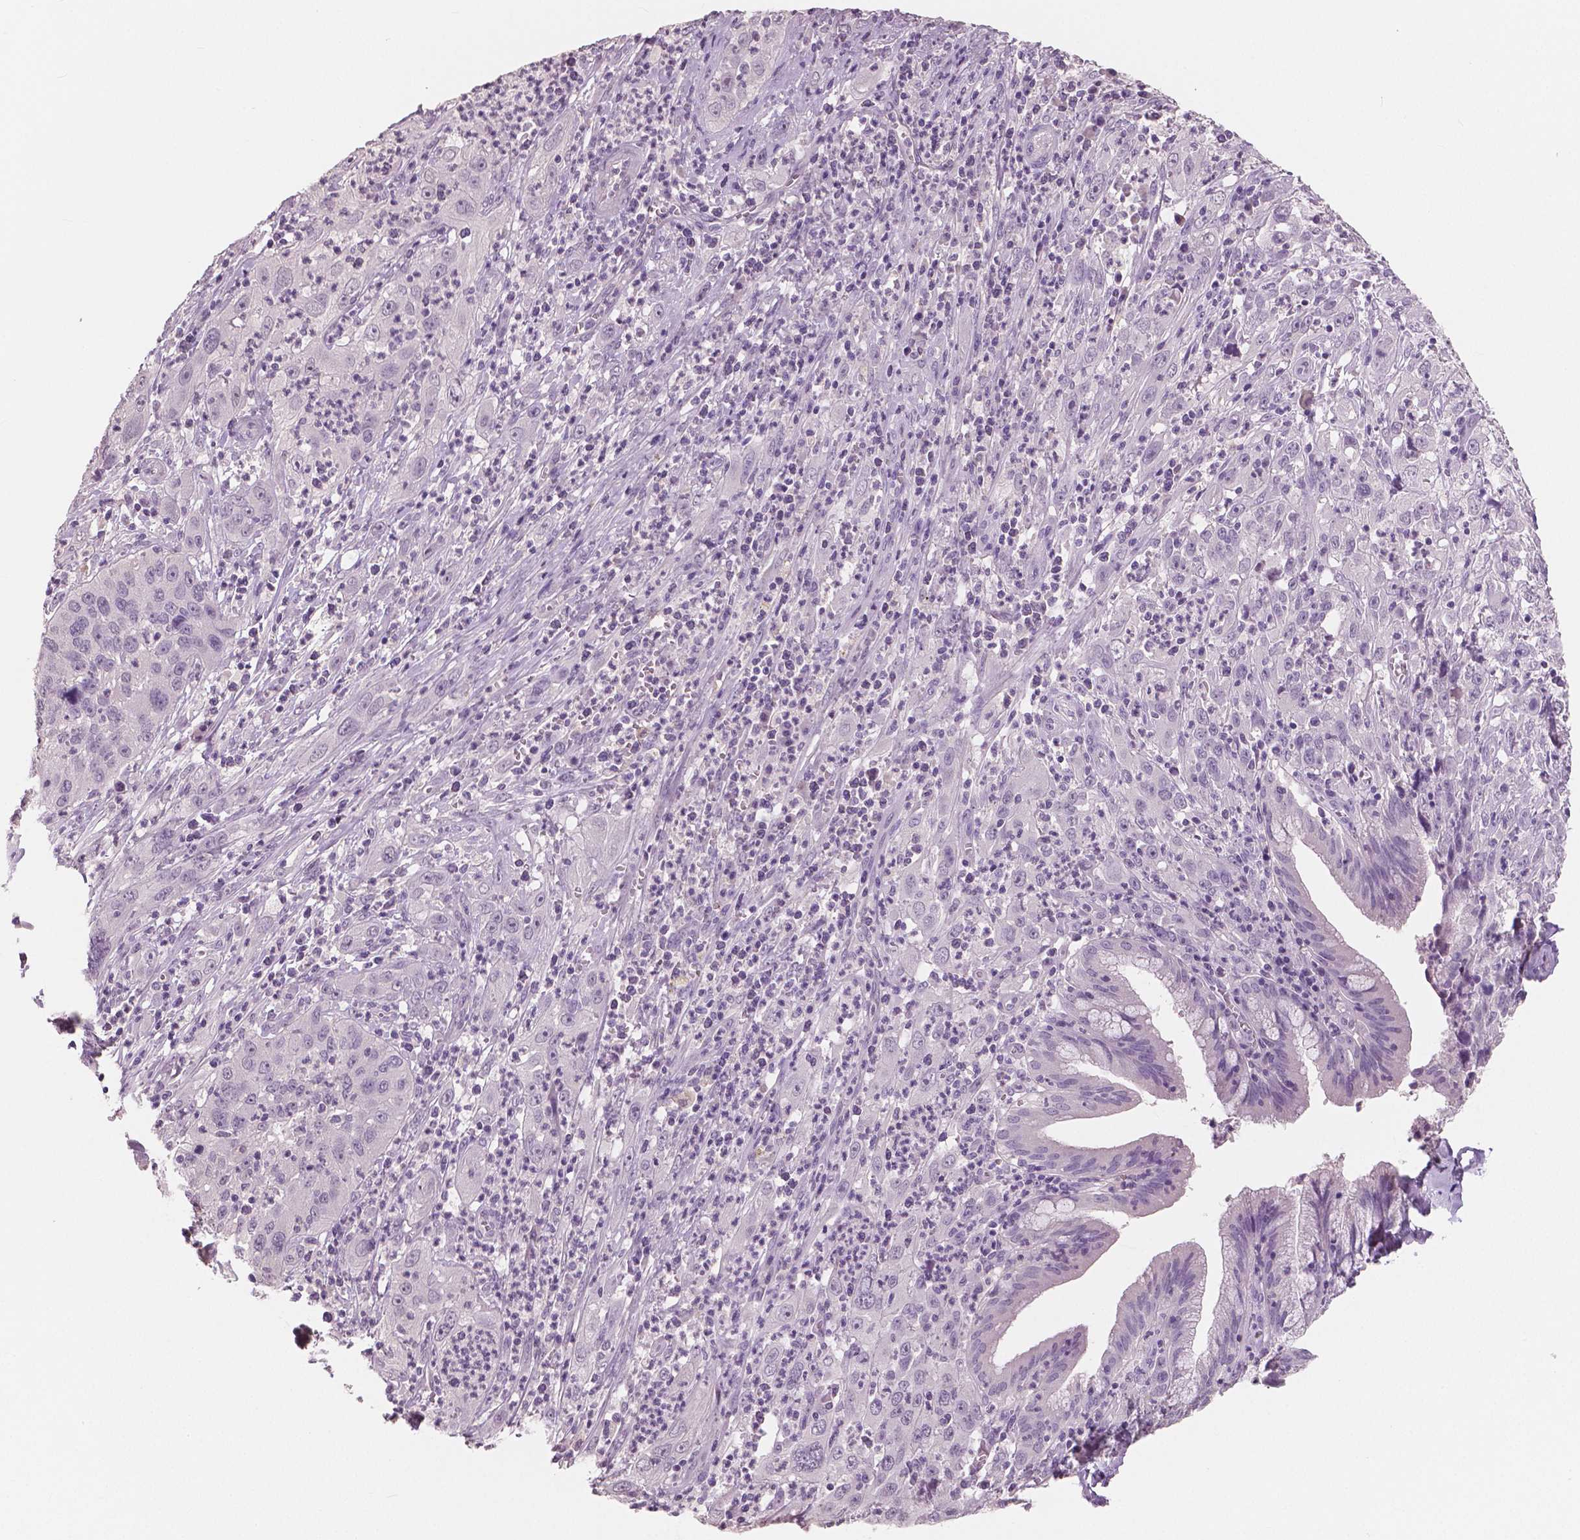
{"staining": {"intensity": "negative", "quantity": "none", "location": "none"}, "tissue": "cervical cancer", "cell_type": "Tumor cells", "image_type": "cancer", "snomed": [{"axis": "morphology", "description": "Squamous cell carcinoma, NOS"}, {"axis": "topography", "description": "Cervix"}], "caption": "DAB immunohistochemical staining of human squamous cell carcinoma (cervical) exhibits no significant positivity in tumor cells. (DAB immunohistochemistry with hematoxylin counter stain).", "gene": "NECAB1", "patient": {"sex": "female", "age": 32}}